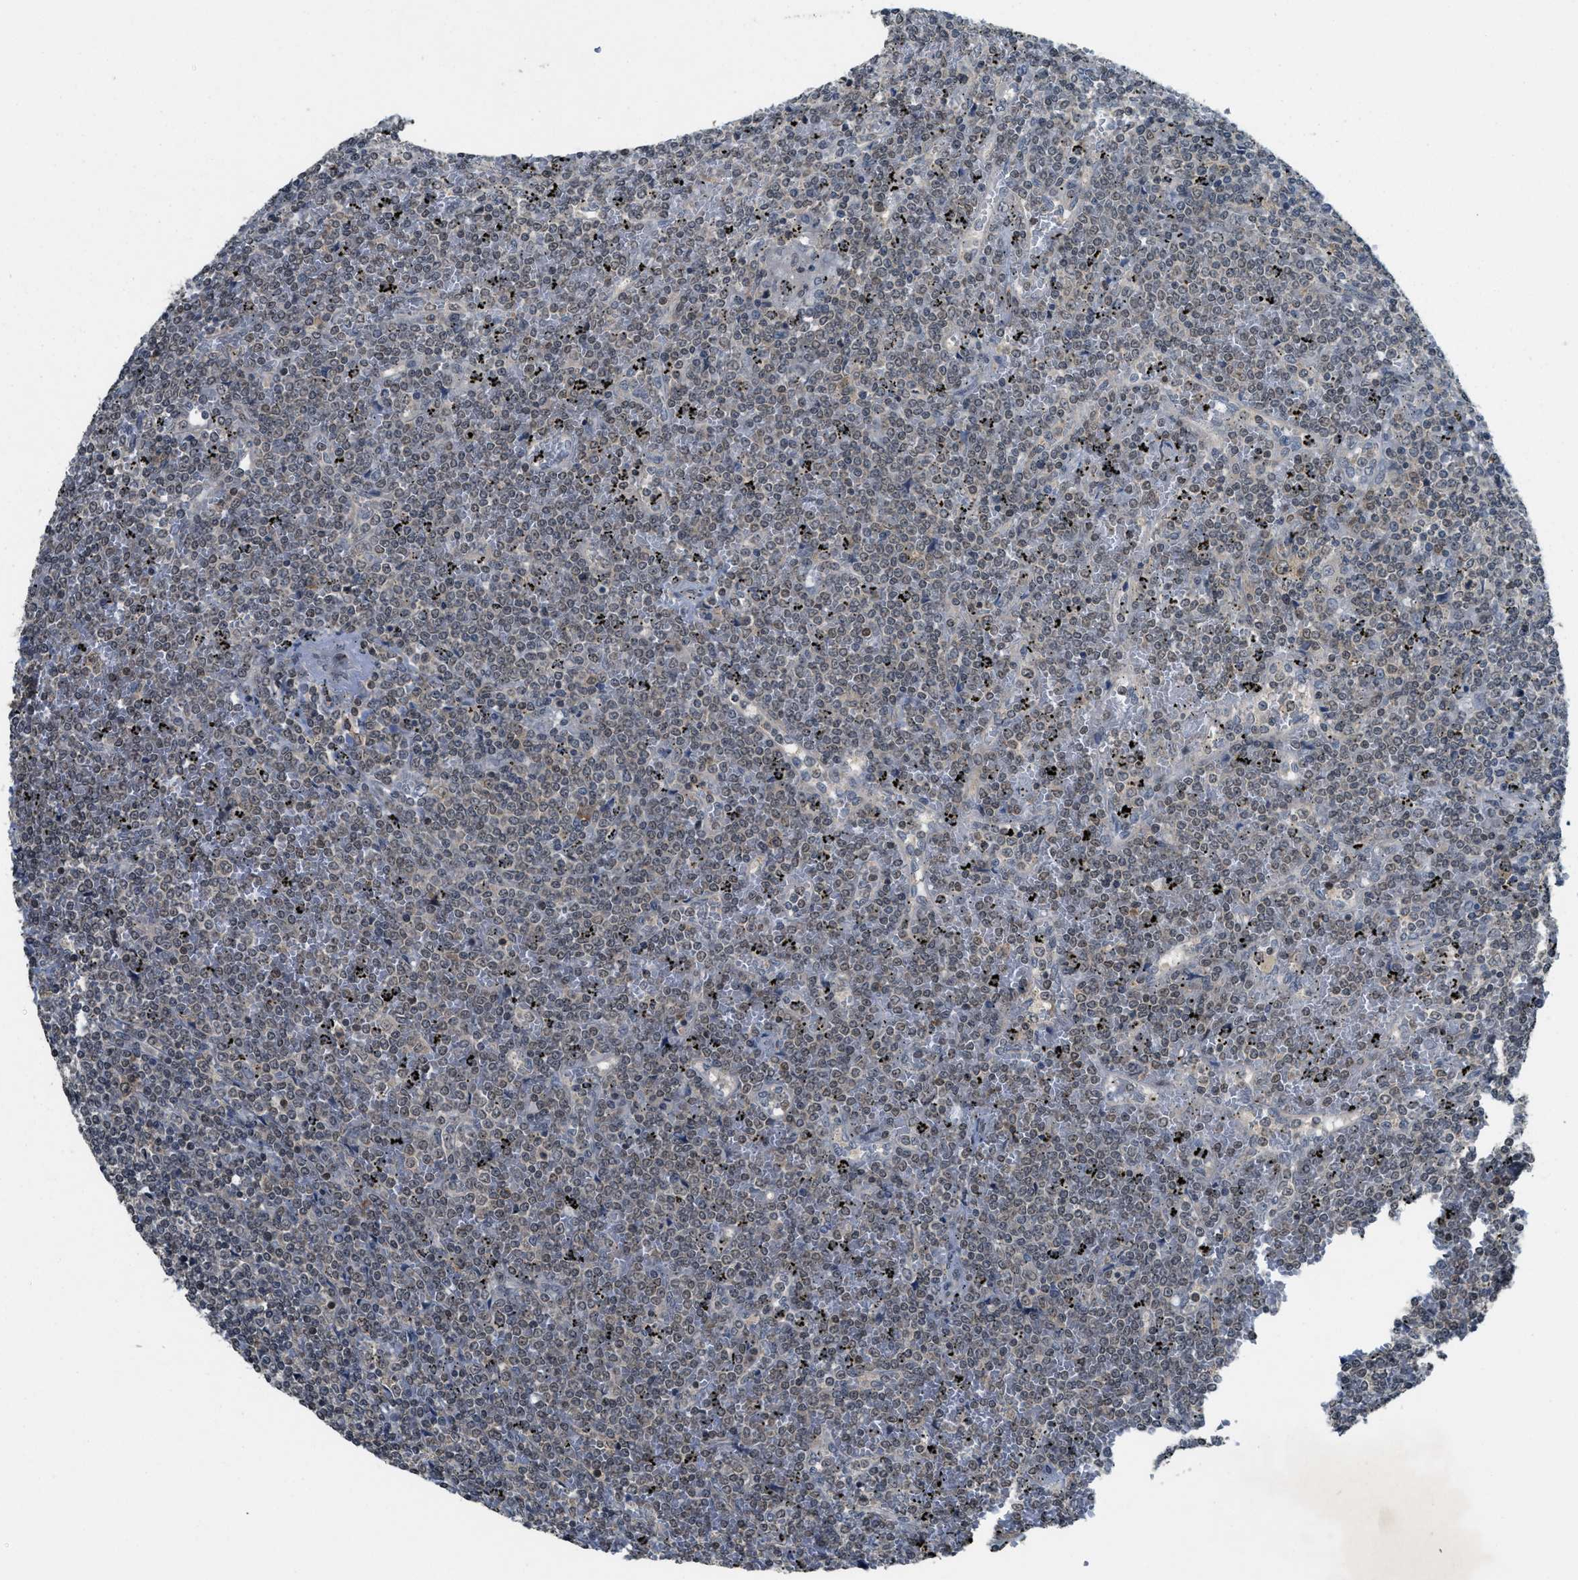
{"staining": {"intensity": "negative", "quantity": "none", "location": "none"}, "tissue": "lymphoma", "cell_type": "Tumor cells", "image_type": "cancer", "snomed": [{"axis": "morphology", "description": "Malignant lymphoma, non-Hodgkin's type, Low grade"}, {"axis": "topography", "description": "Spleen"}], "caption": "This is an IHC image of low-grade malignant lymphoma, non-Hodgkin's type. There is no expression in tumor cells.", "gene": "DNAJB1", "patient": {"sex": "female", "age": 19}}